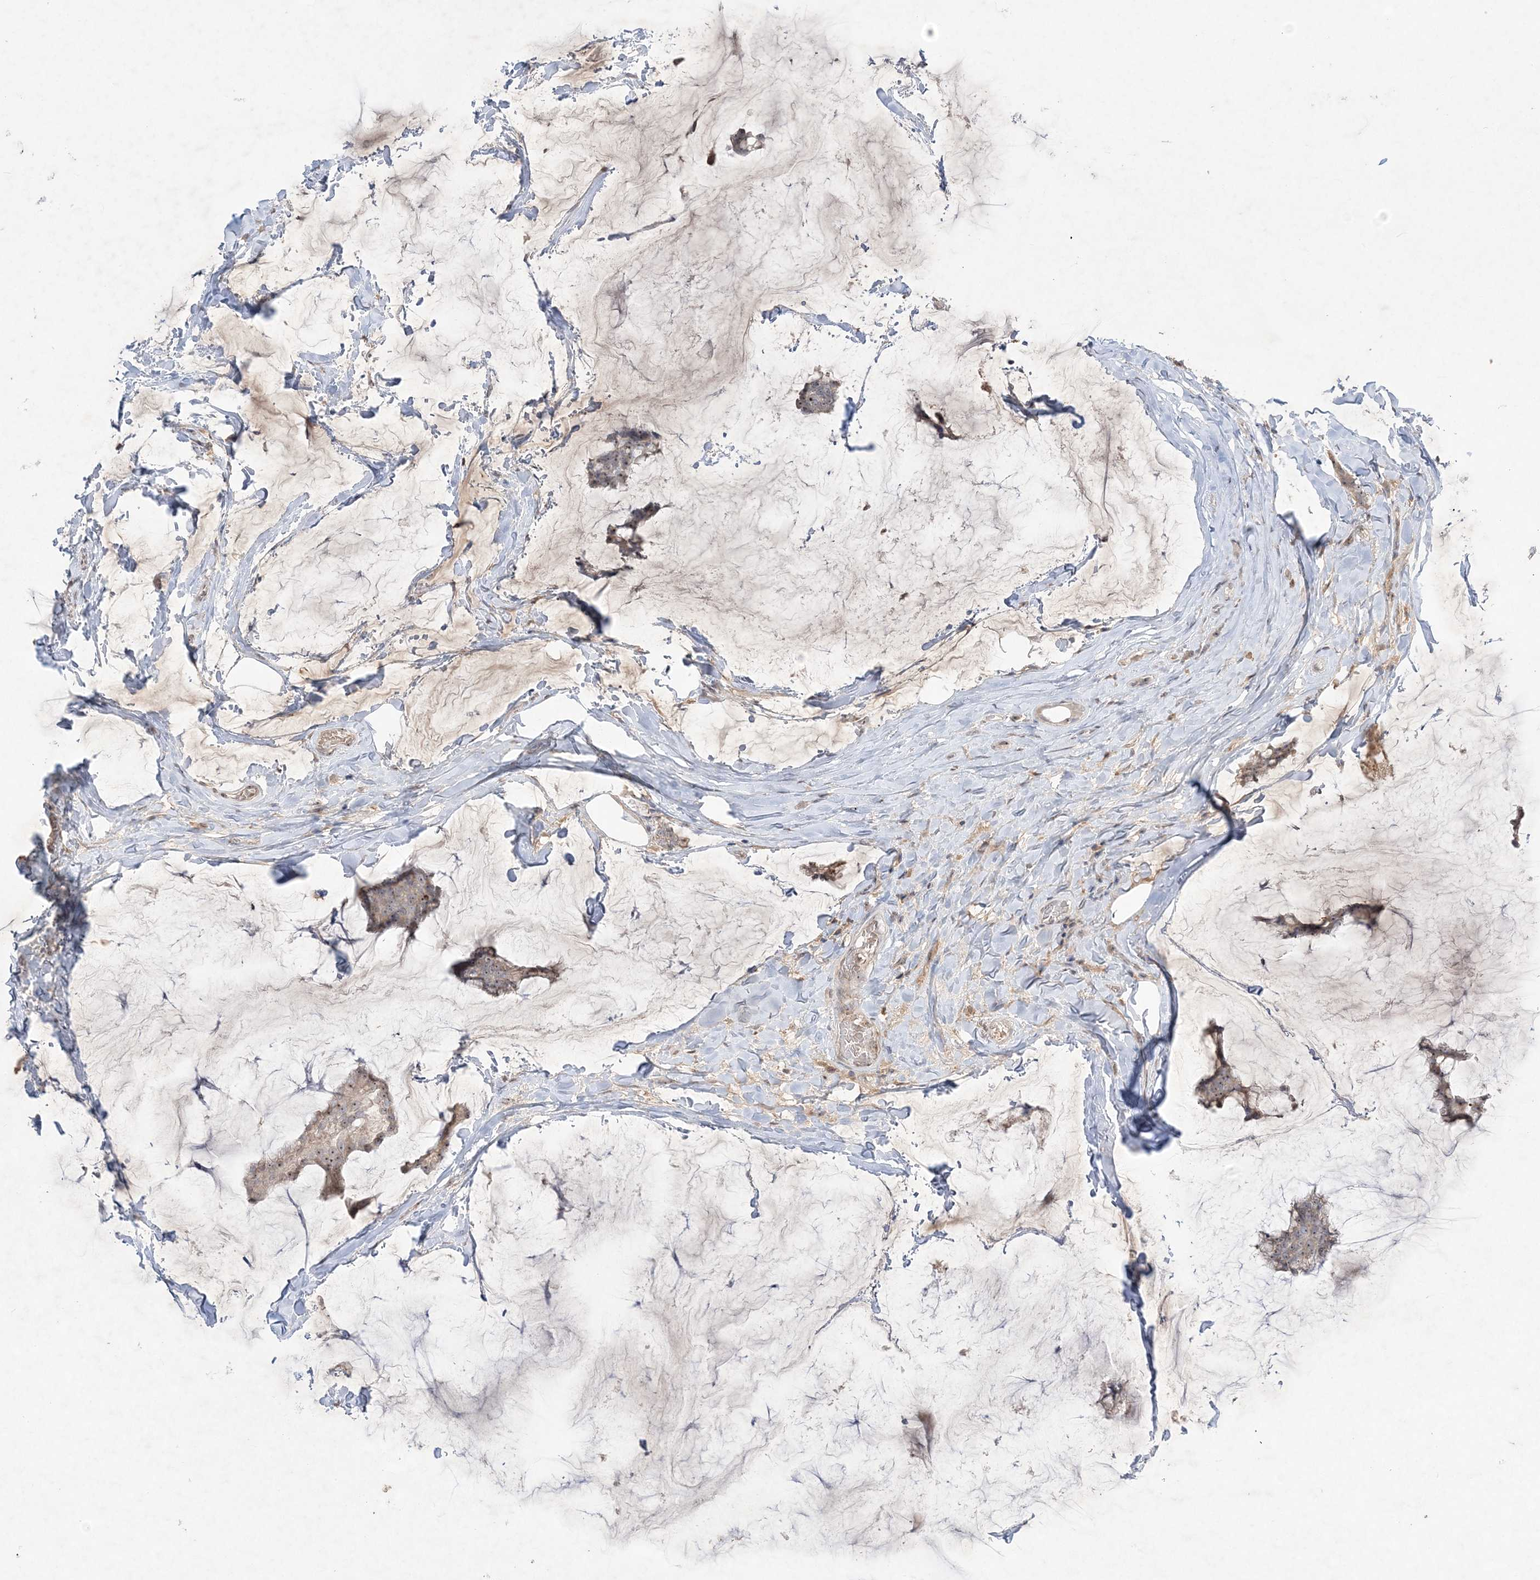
{"staining": {"intensity": "weak", "quantity": "25%-75%", "location": "cytoplasmic/membranous,nuclear"}, "tissue": "breast cancer", "cell_type": "Tumor cells", "image_type": "cancer", "snomed": [{"axis": "morphology", "description": "Duct carcinoma"}, {"axis": "topography", "description": "Breast"}], "caption": "The immunohistochemical stain highlights weak cytoplasmic/membranous and nuclear positivity in tumor cells of breast infiltrating ductal carcinoma tissue.", "gene": "NOP16", "patient": {"sex": "female", "age": 93}}